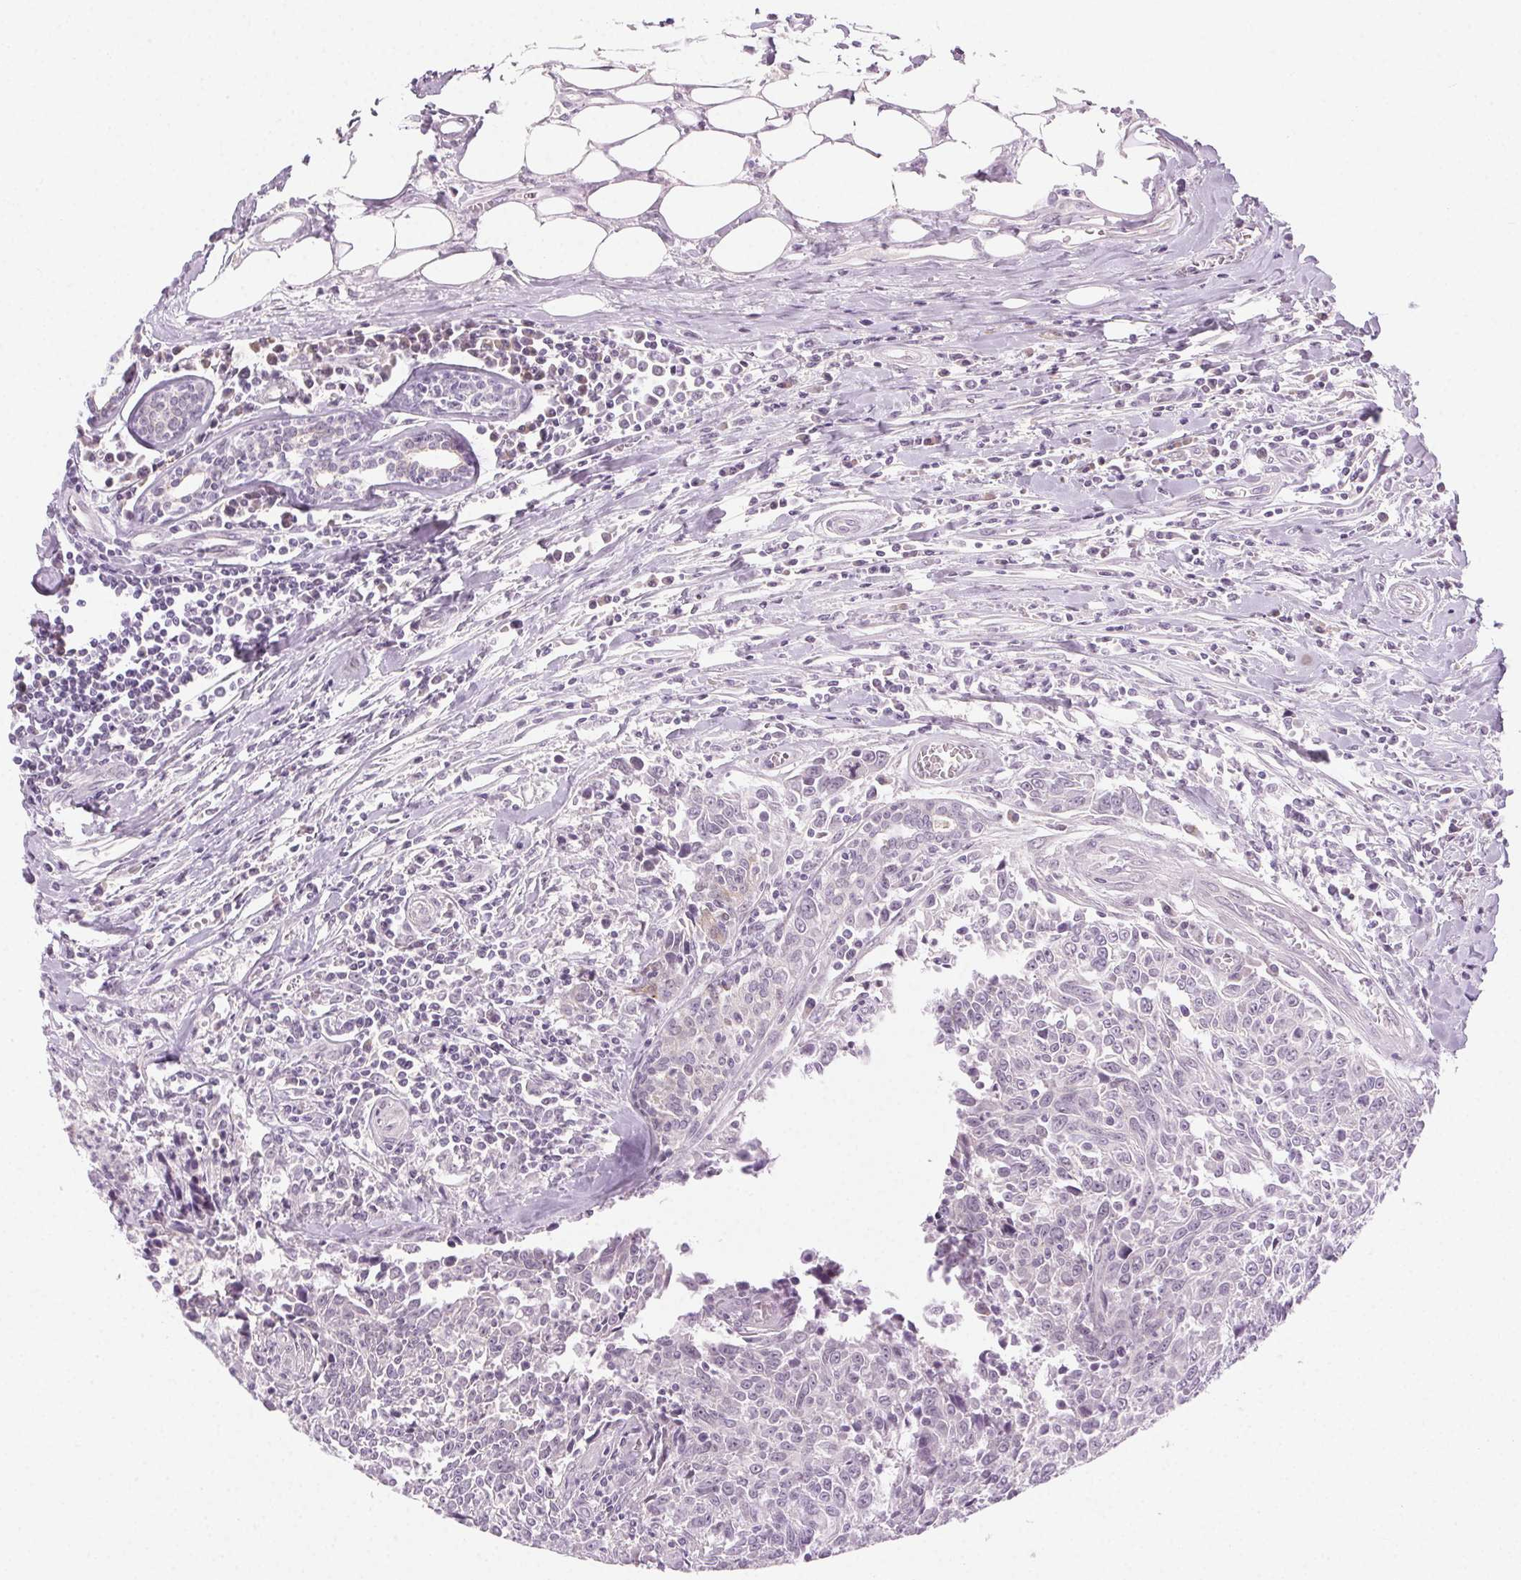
{"staining": {"intensity": "negative", "quantity": "none", "location": "none"}, "tissue": "breast cancer", "cell_type": "Tumor cells", "image_type": "cancer", "snomed": [{"axis": "morphology", "description": "Duct carcinoma"}, {"axis": "topography", "description": "Breast"}], "caption": "High power microscopy photomicrograph of an IHC micrograph of breast cancer, revealing no significant staining in tumor cells.", "gene": "HSF5", "patient": {"sex": "female", "age": 50}}